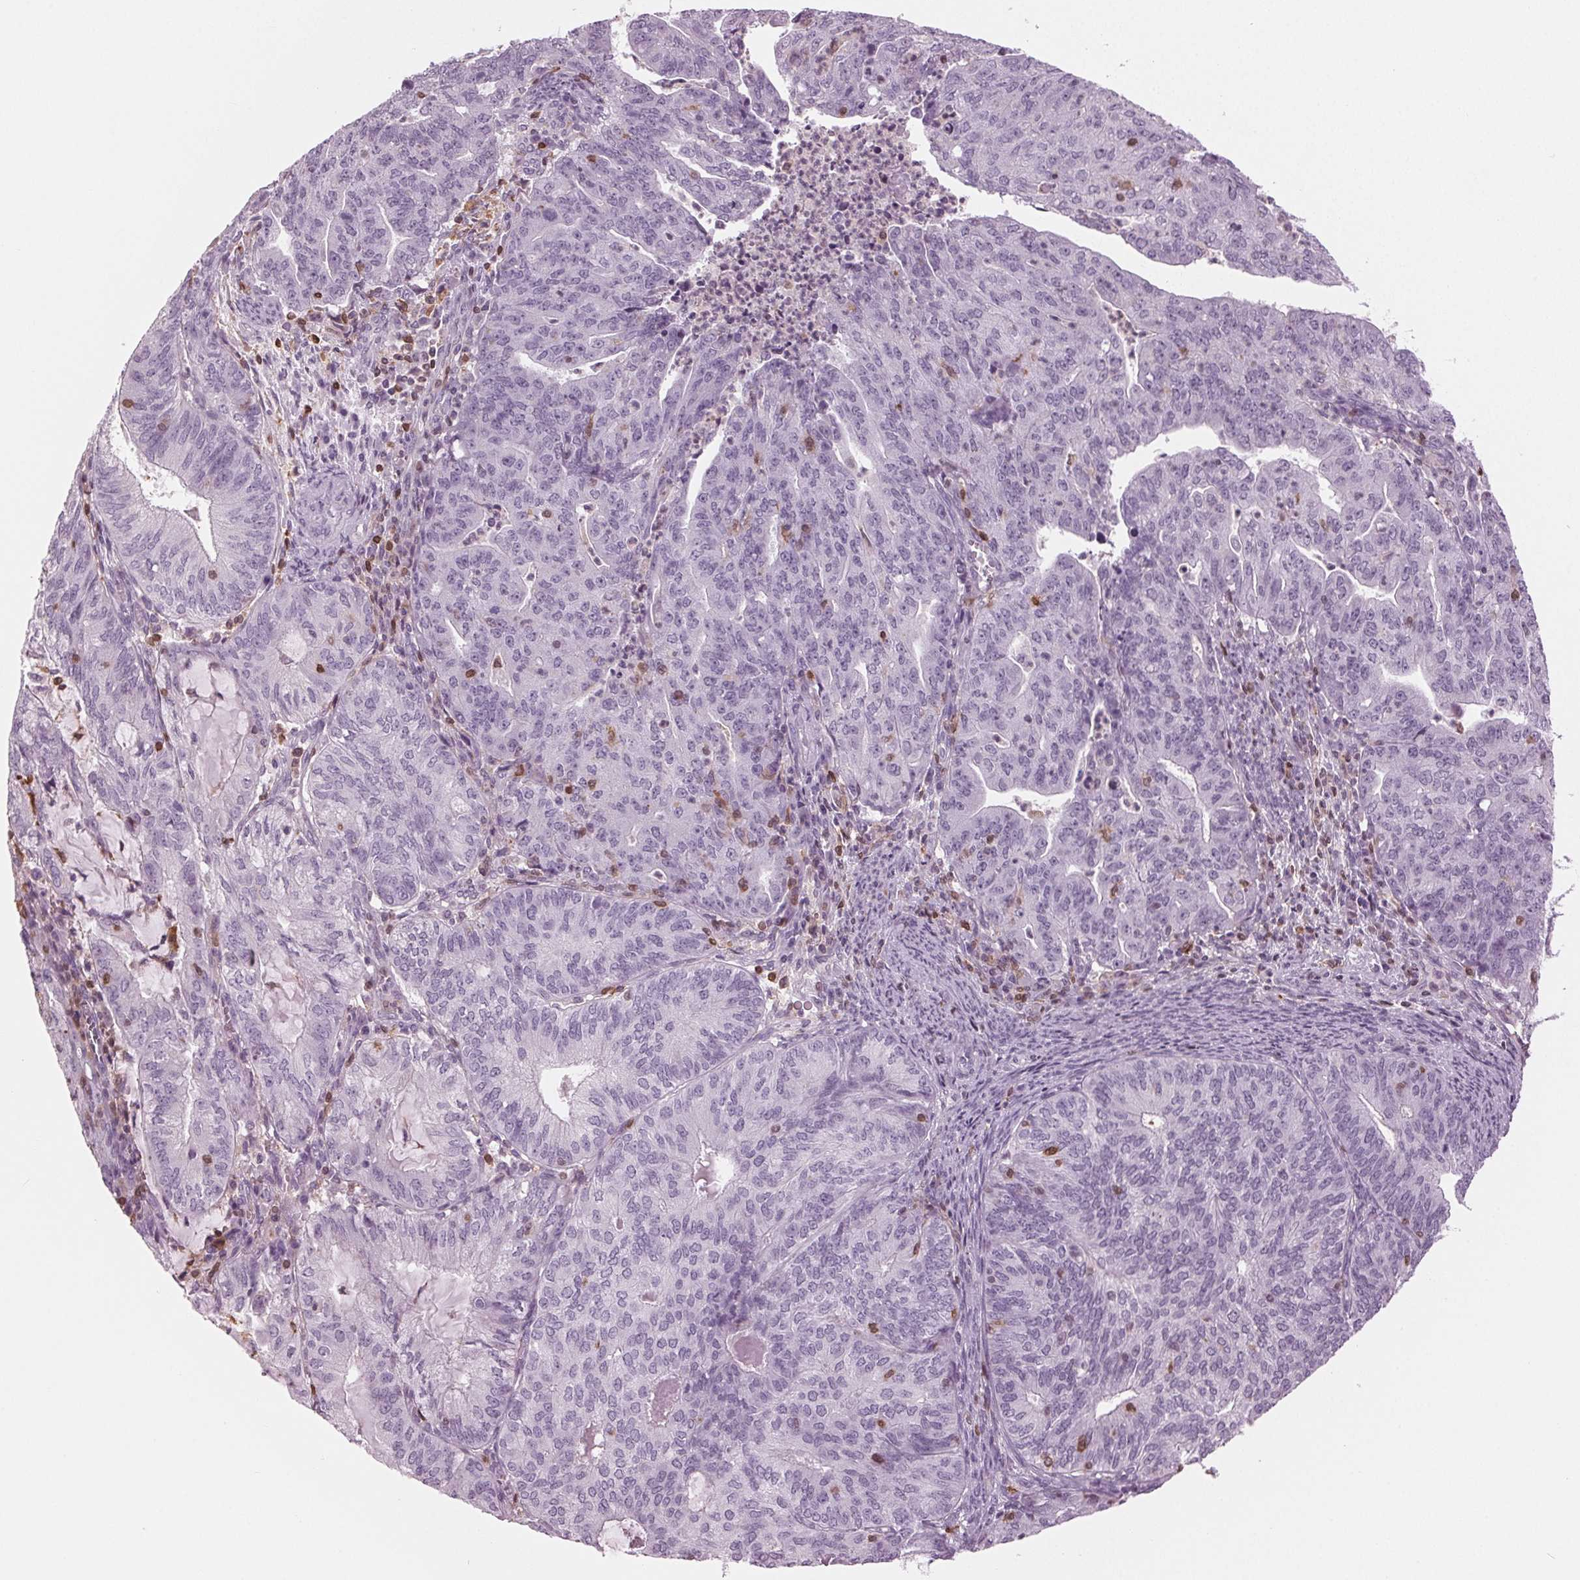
{"staining": {"intensity": "negative", "quantity": "none", "location": "none"}, "tissue": "endometrial cancer", "cell_type": "Tumor cells", "image_type": "cancer", "snomed": [{"axis": "morphology", "description": "Adenocarcinoma, NOS"}, {"axis": "topography", "description": "Endometrium"}], "caption": "High magnification brightfield microscopy of endometrial adenocarcinoma stained with DAB (3,3'-diaminobenzidine) (brown) and counterstained with hematoxylin (blue): tumor cells show no significant staining.", "gene": "BTLA", "patient": {"sex": "female", "age": 82}}